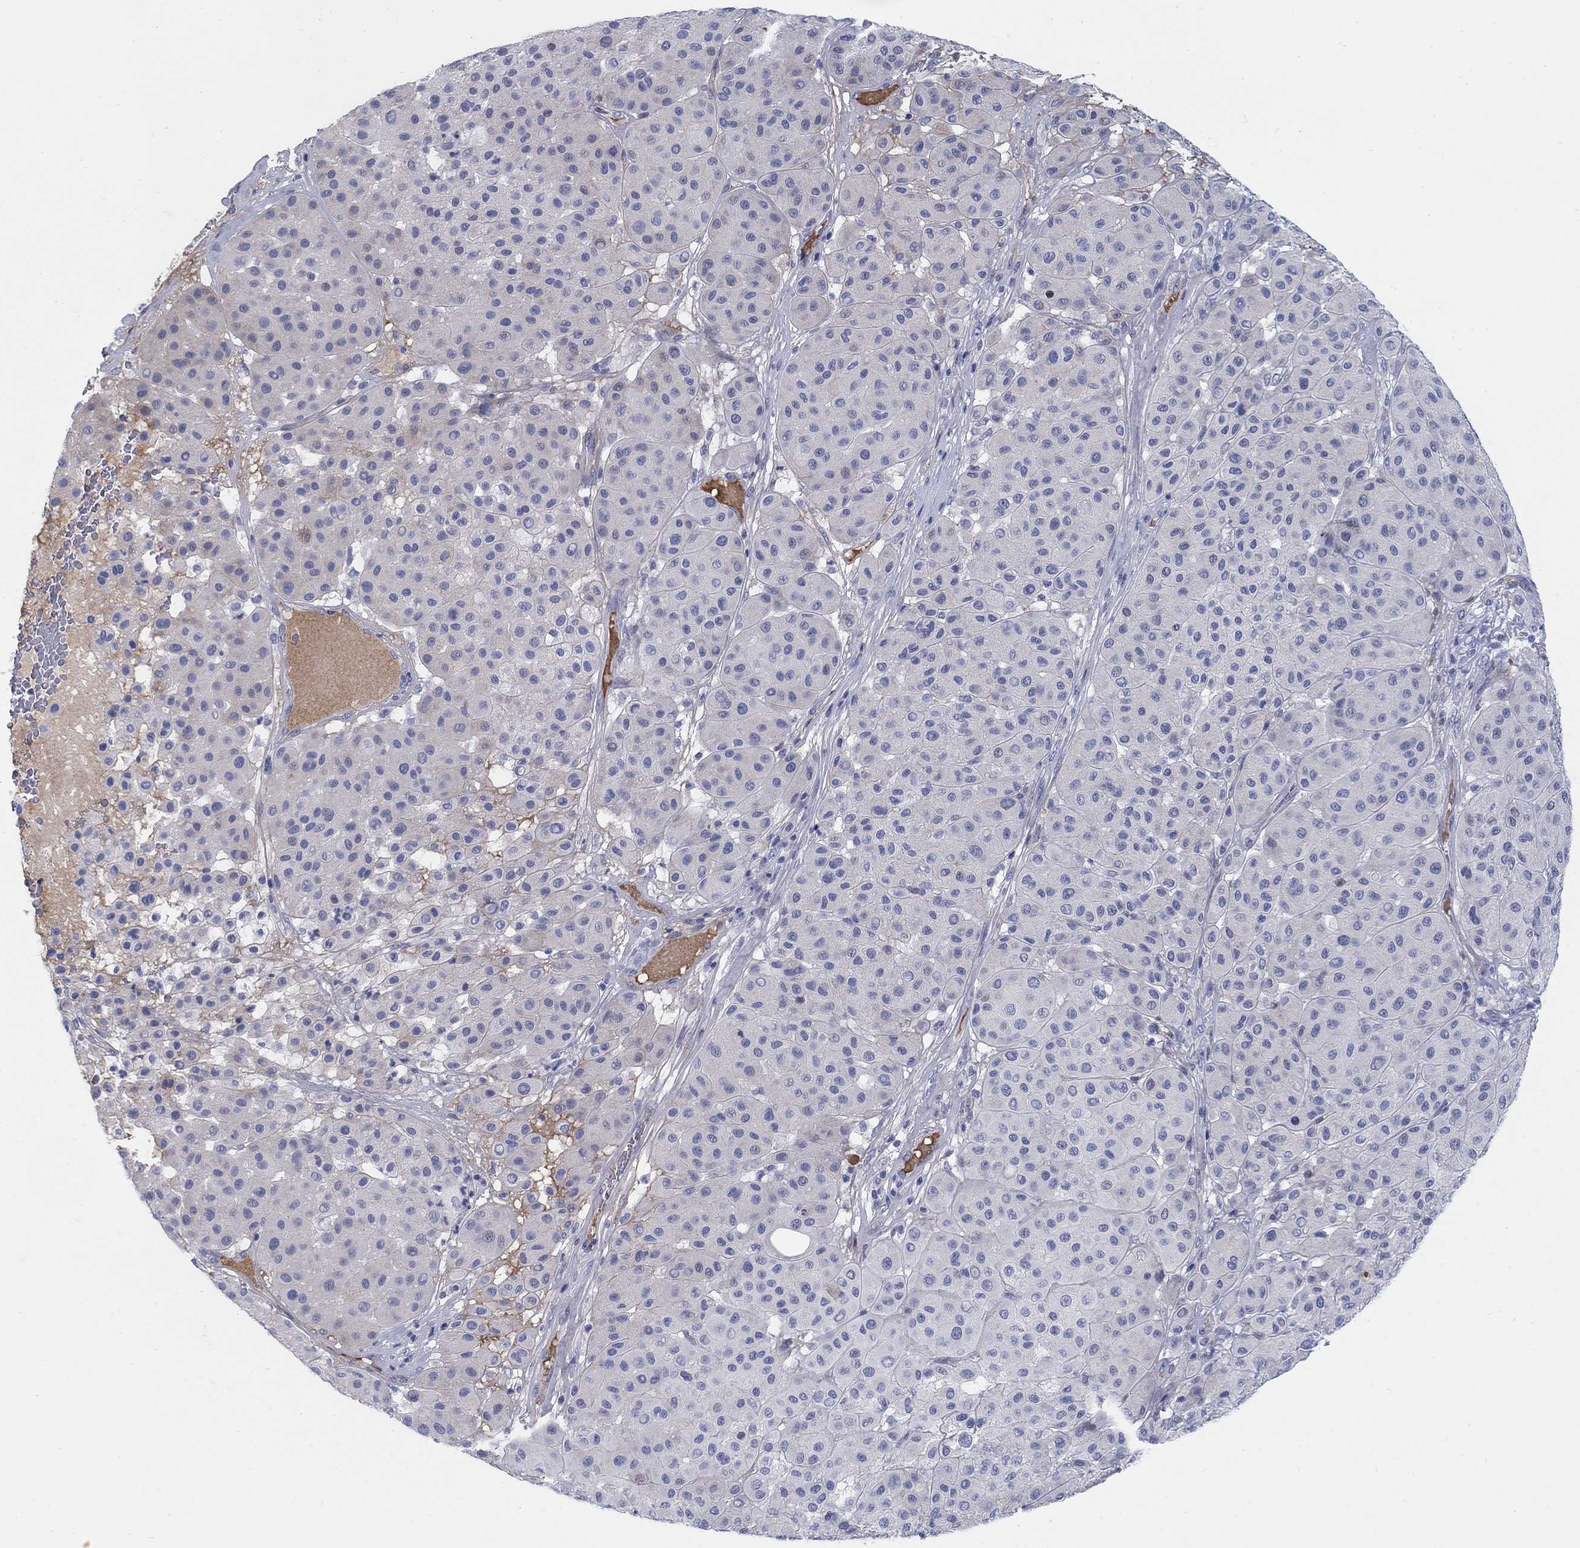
{"staining": {"intensity": "negative", "quantity": "none", "location": "none"}, "tissue": "melanoma", "cell_type": "Tumor cells", "image_type": "cancer", "snomed": [{"axis": "morphology", "description": "Malignant melanoma, Metastatic site"}, {"axis": "topography", "description": "Smooth muscle"}], "caption": "This is an IHC micrograph of human malignant melanoma (metastatic site). There is no positivity in tumor cells.", "gene": "HEATR4", "patient": {"sex": "male", "age": 41}}